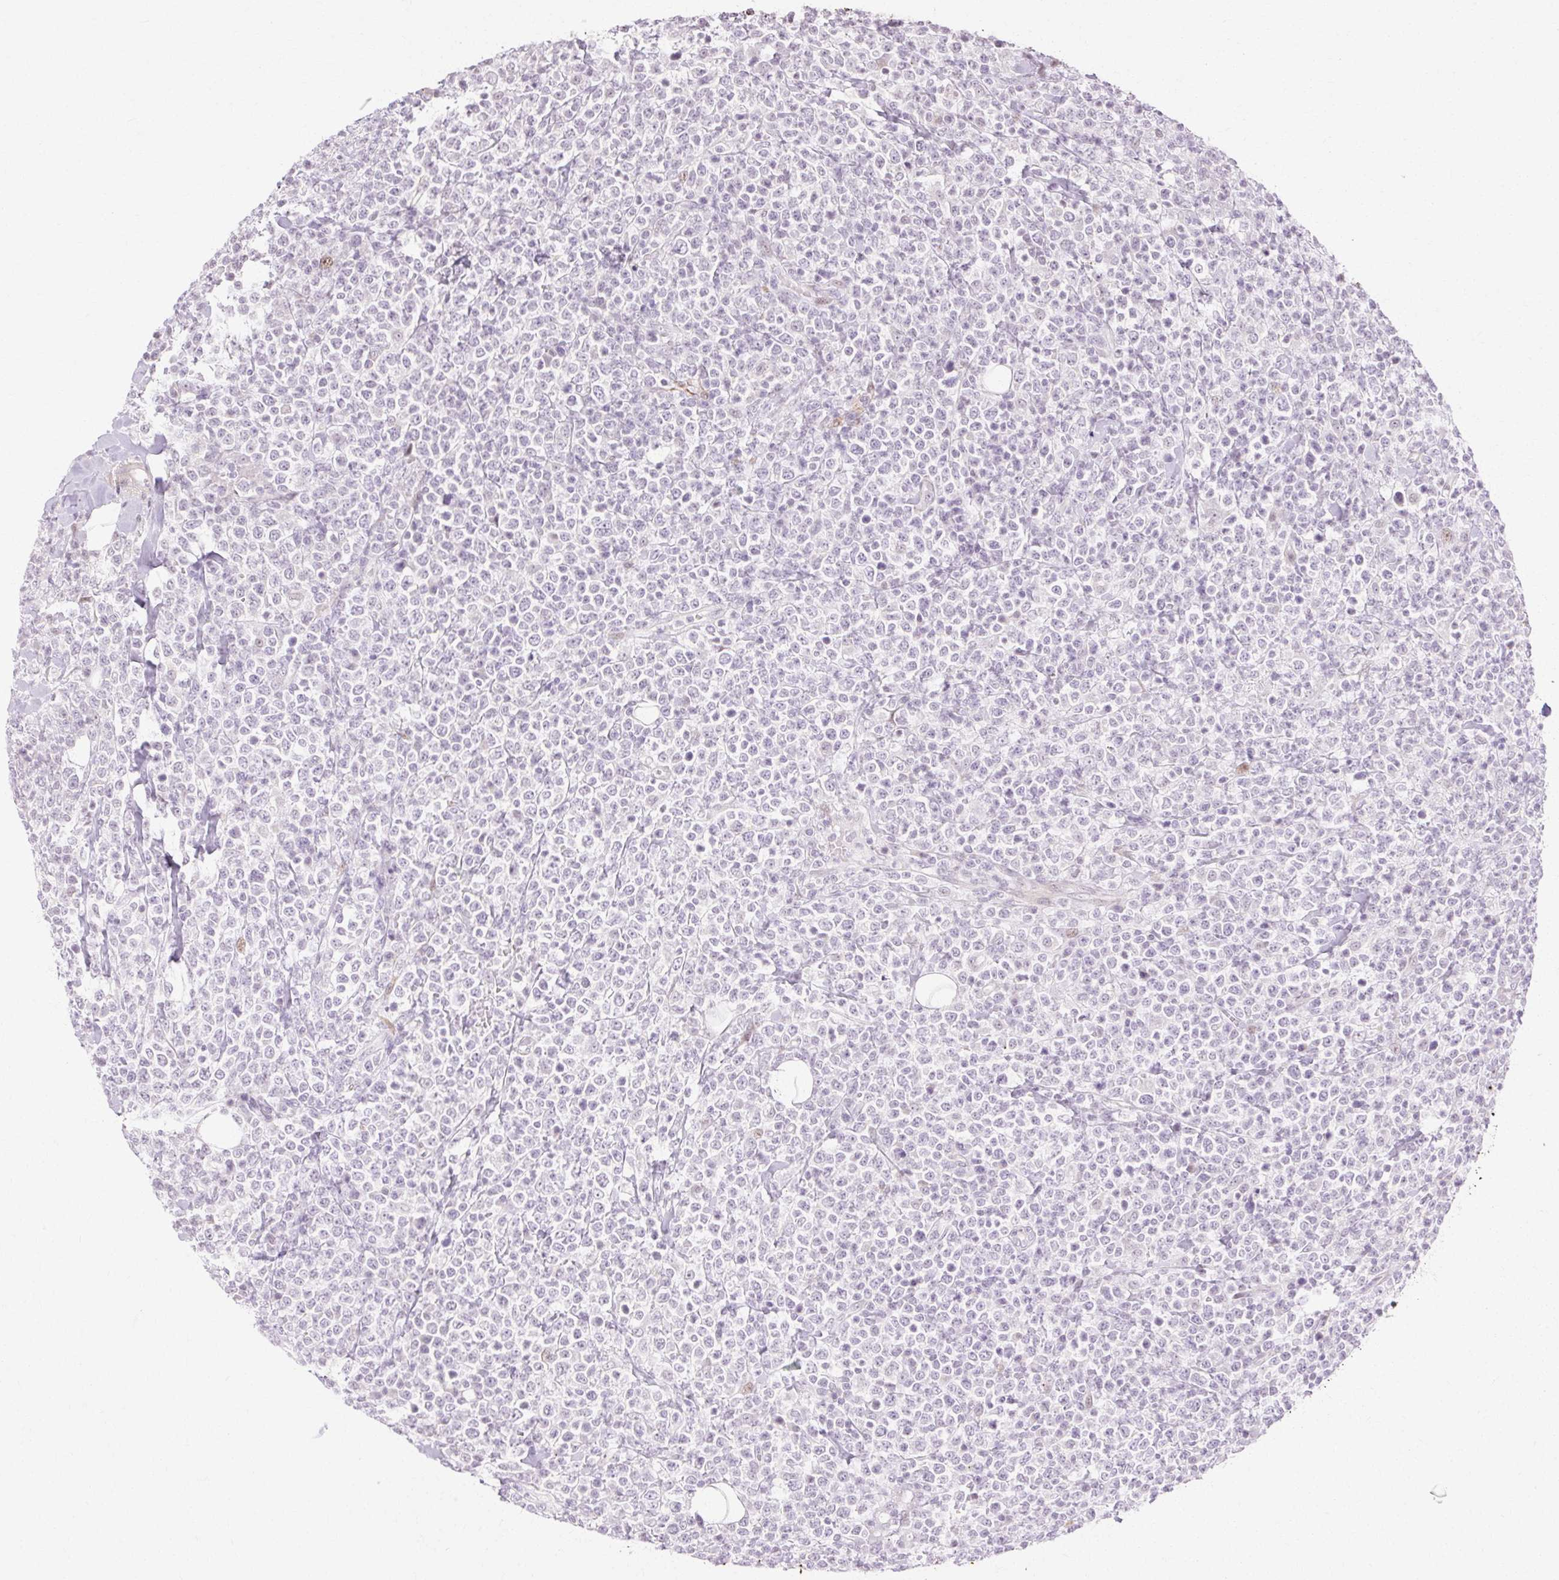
{"staining": {"intensity": "negative", "quantity": "none", "location": "none"}, "tissue": "lymphoma", "cell_type": "Tumor cells", "image_type": "cancer", "snomed": [{"axis": "morphology", "description": "Malignant lymphoma, non-Hodgkin's type, High grade"}, {"axis": "topography", "description": "Colon"}], "caption": "An immunohistochemistry photomicrograph of lymphoma is shown. There is no staining in tumor cells of lymphoma.", "gene": "C3orf49", "patient": {"sex": "female", "age": 53}}